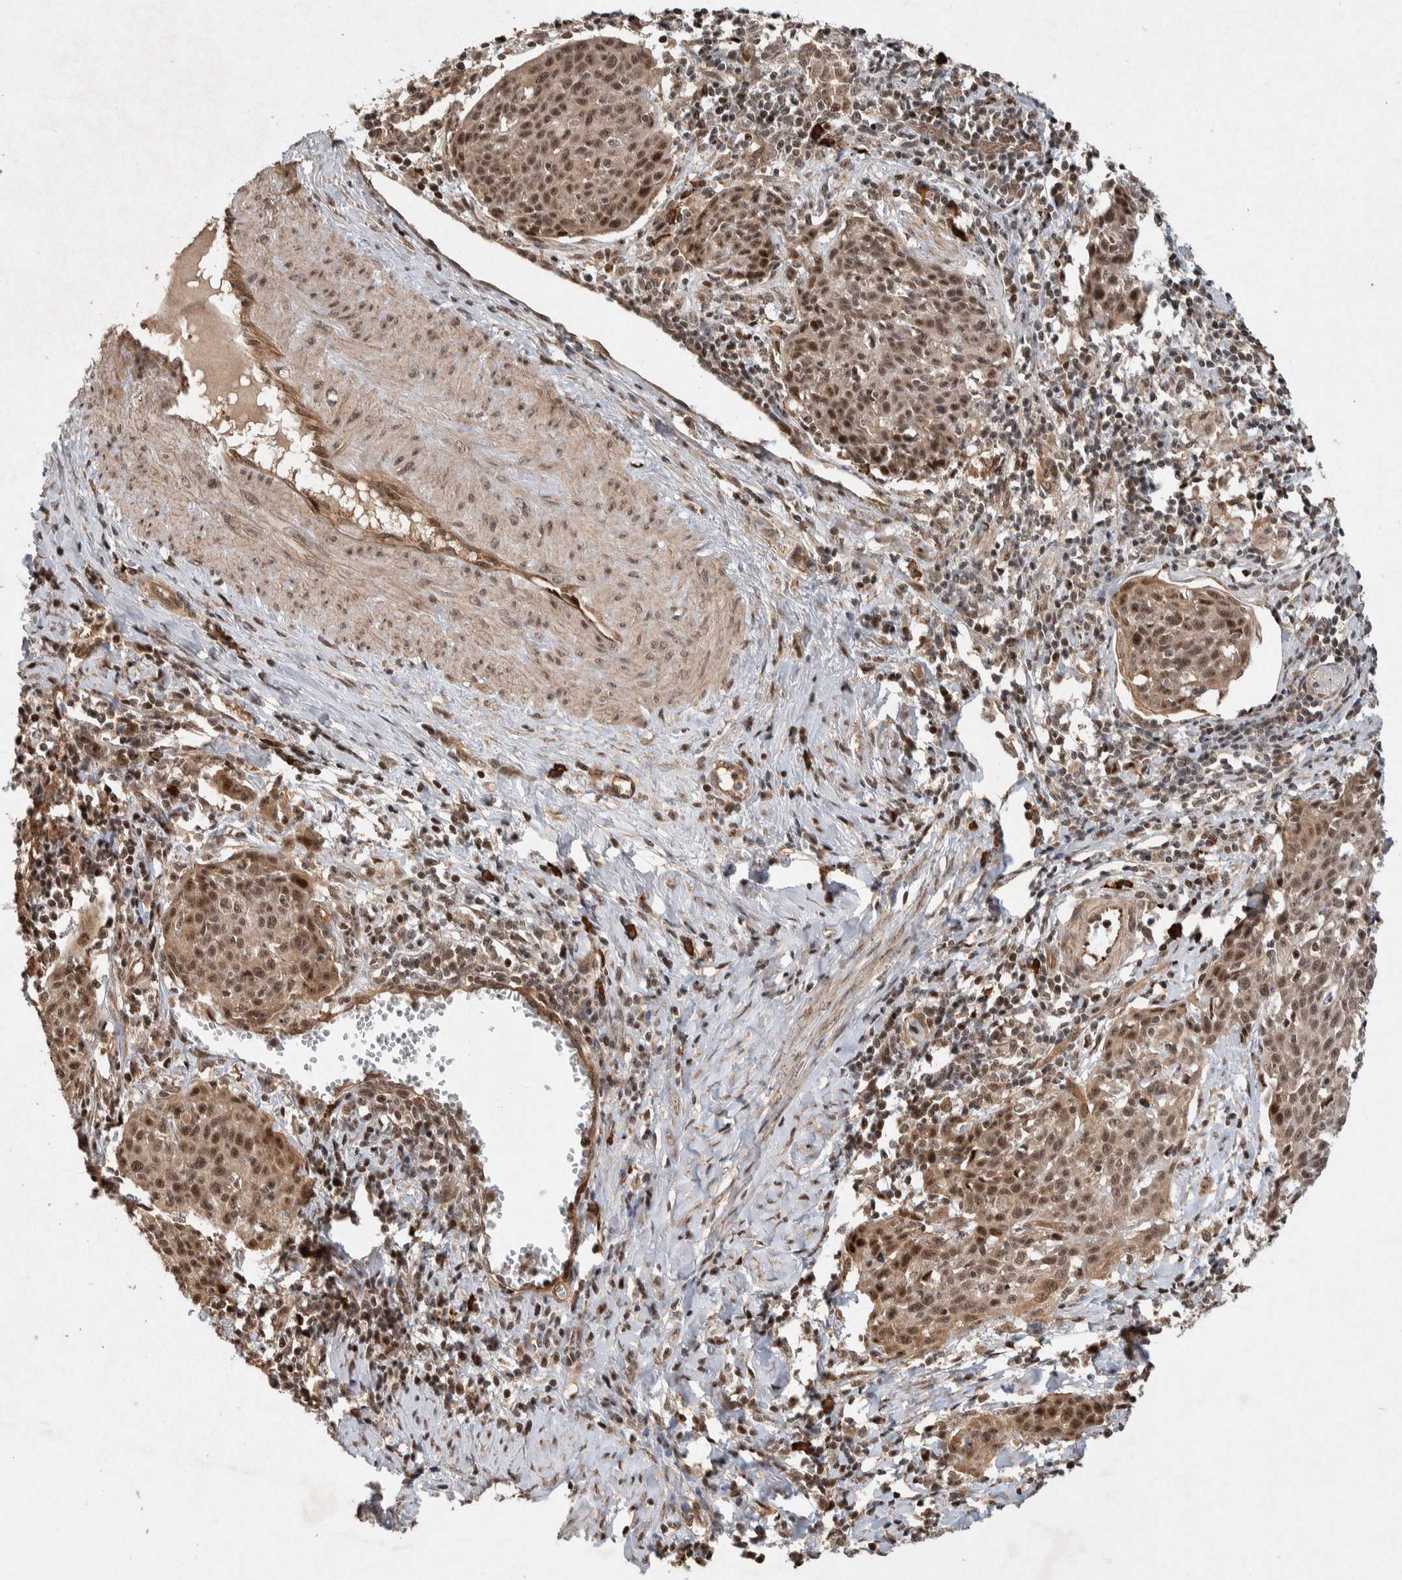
{"staining": {"intensity": "moderate", "quantity": ">75%", "location": "cytoplasmic/membranous,nuclear"}, "tissue": "cervical cancer", "cell_type": "Tumor cells", "image_type": "cancer", "snomed": [{"axis": "morphology", "description": "Squamous cell carcinoma, NOS"}, {"axis": "topography", "description": "Cervix"}], "caption": "Immunohistochemistry (IHC) of human squamous cell carcinoma (cervical) reveals medium levels of moderate cytoplasmic/membranous and nuclear expression in approximately >75% of tumor cells.", "gene": "TOR1B", "patient": {"sex": "female", "age": 38}}